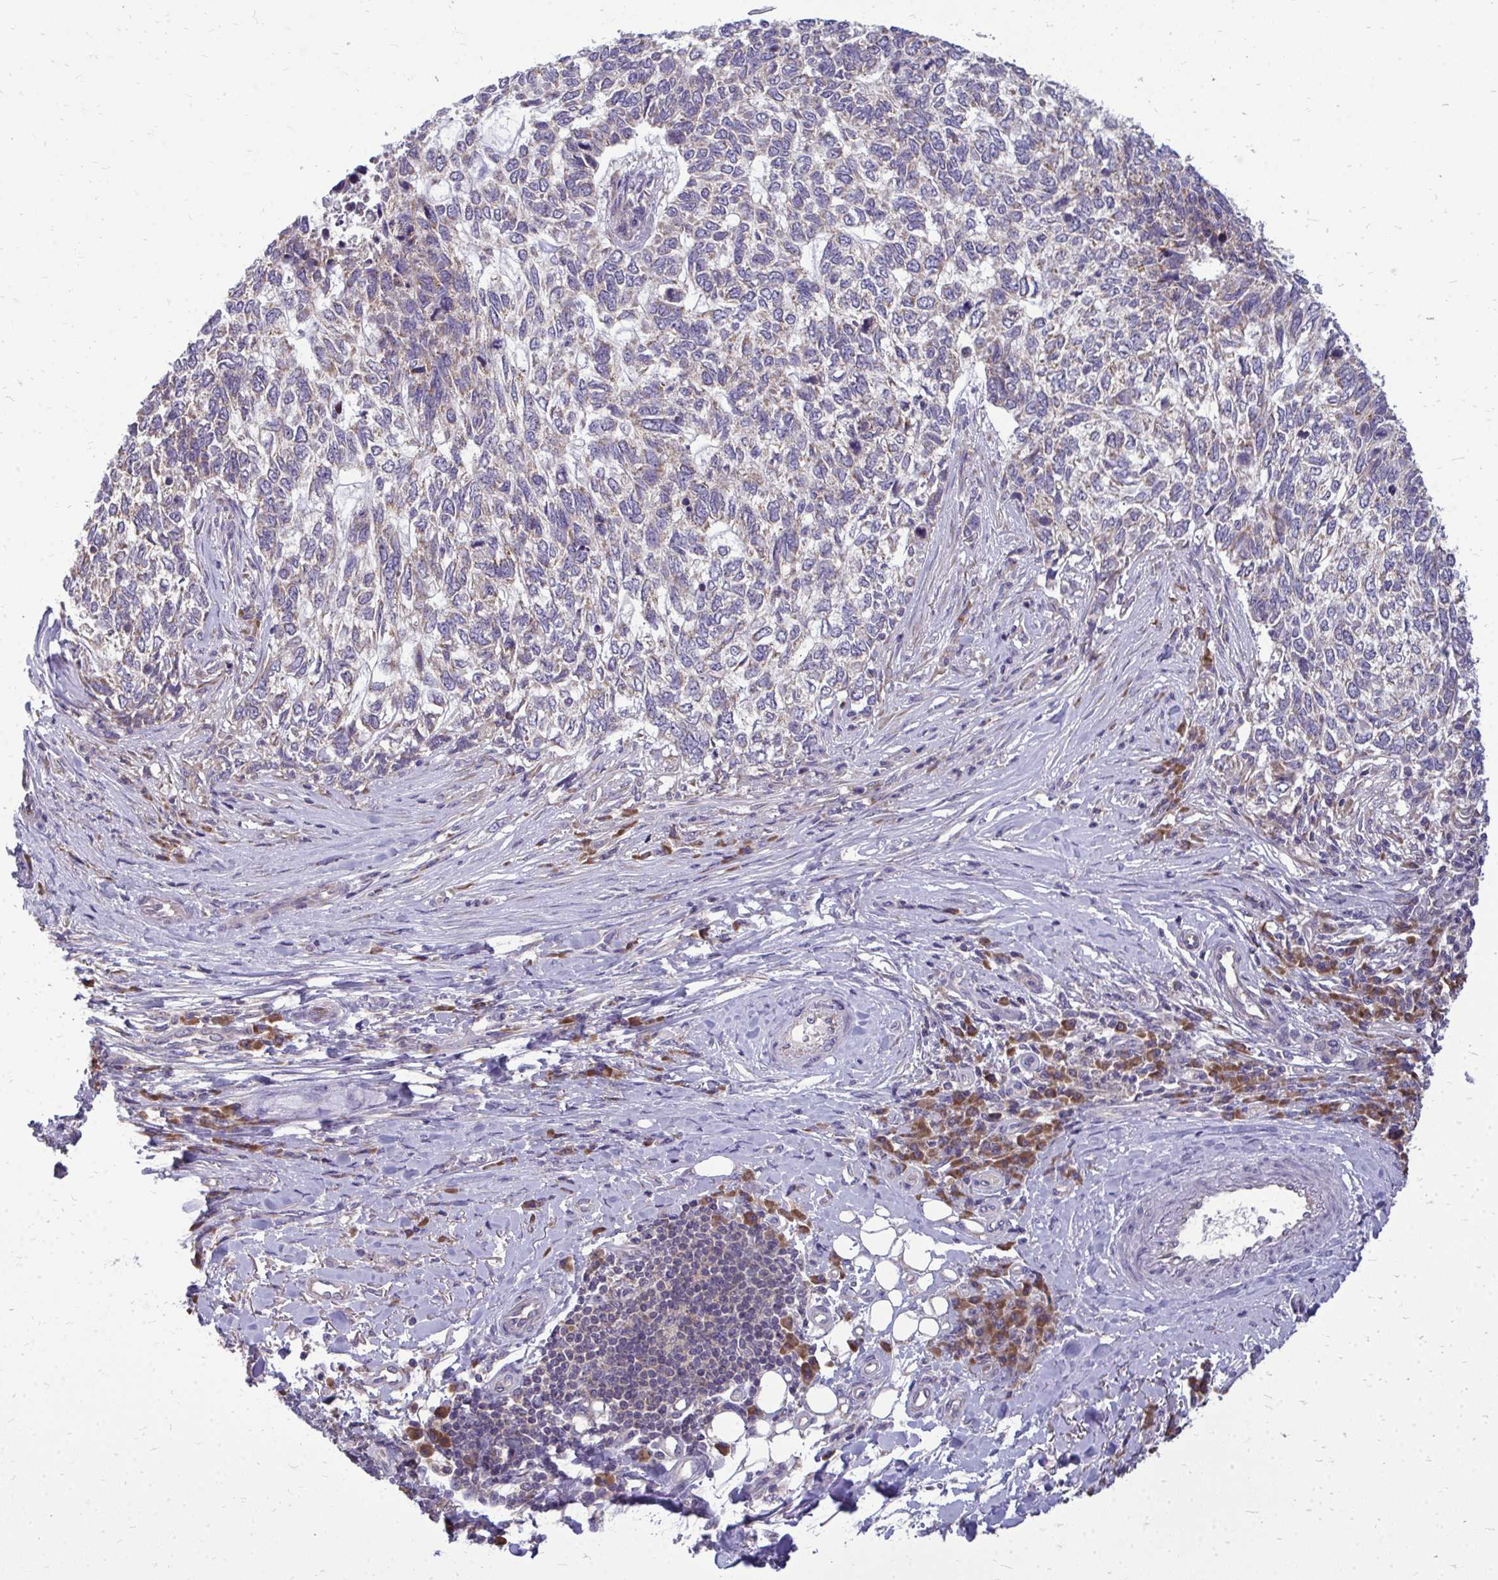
{"staining": {"intensity": "negative", "quantity": "none", "location": "none"}, "tissue": "skin cancer", "cell_type": "Tumor cells", "image_type": "cancer", "snomed": [{"axis": "morphology", "description": "Basal cell carcinoma"}, {"axis": "topography", "description": "Skin"}], "caption": "DAB (3,3'-diaminobenzidine) immunohistochemical staining of human skin cancer reveals no significant expression in tumor cells.", "gene": "RPLP2", "patient": {"sex": "female", "age": 65}}